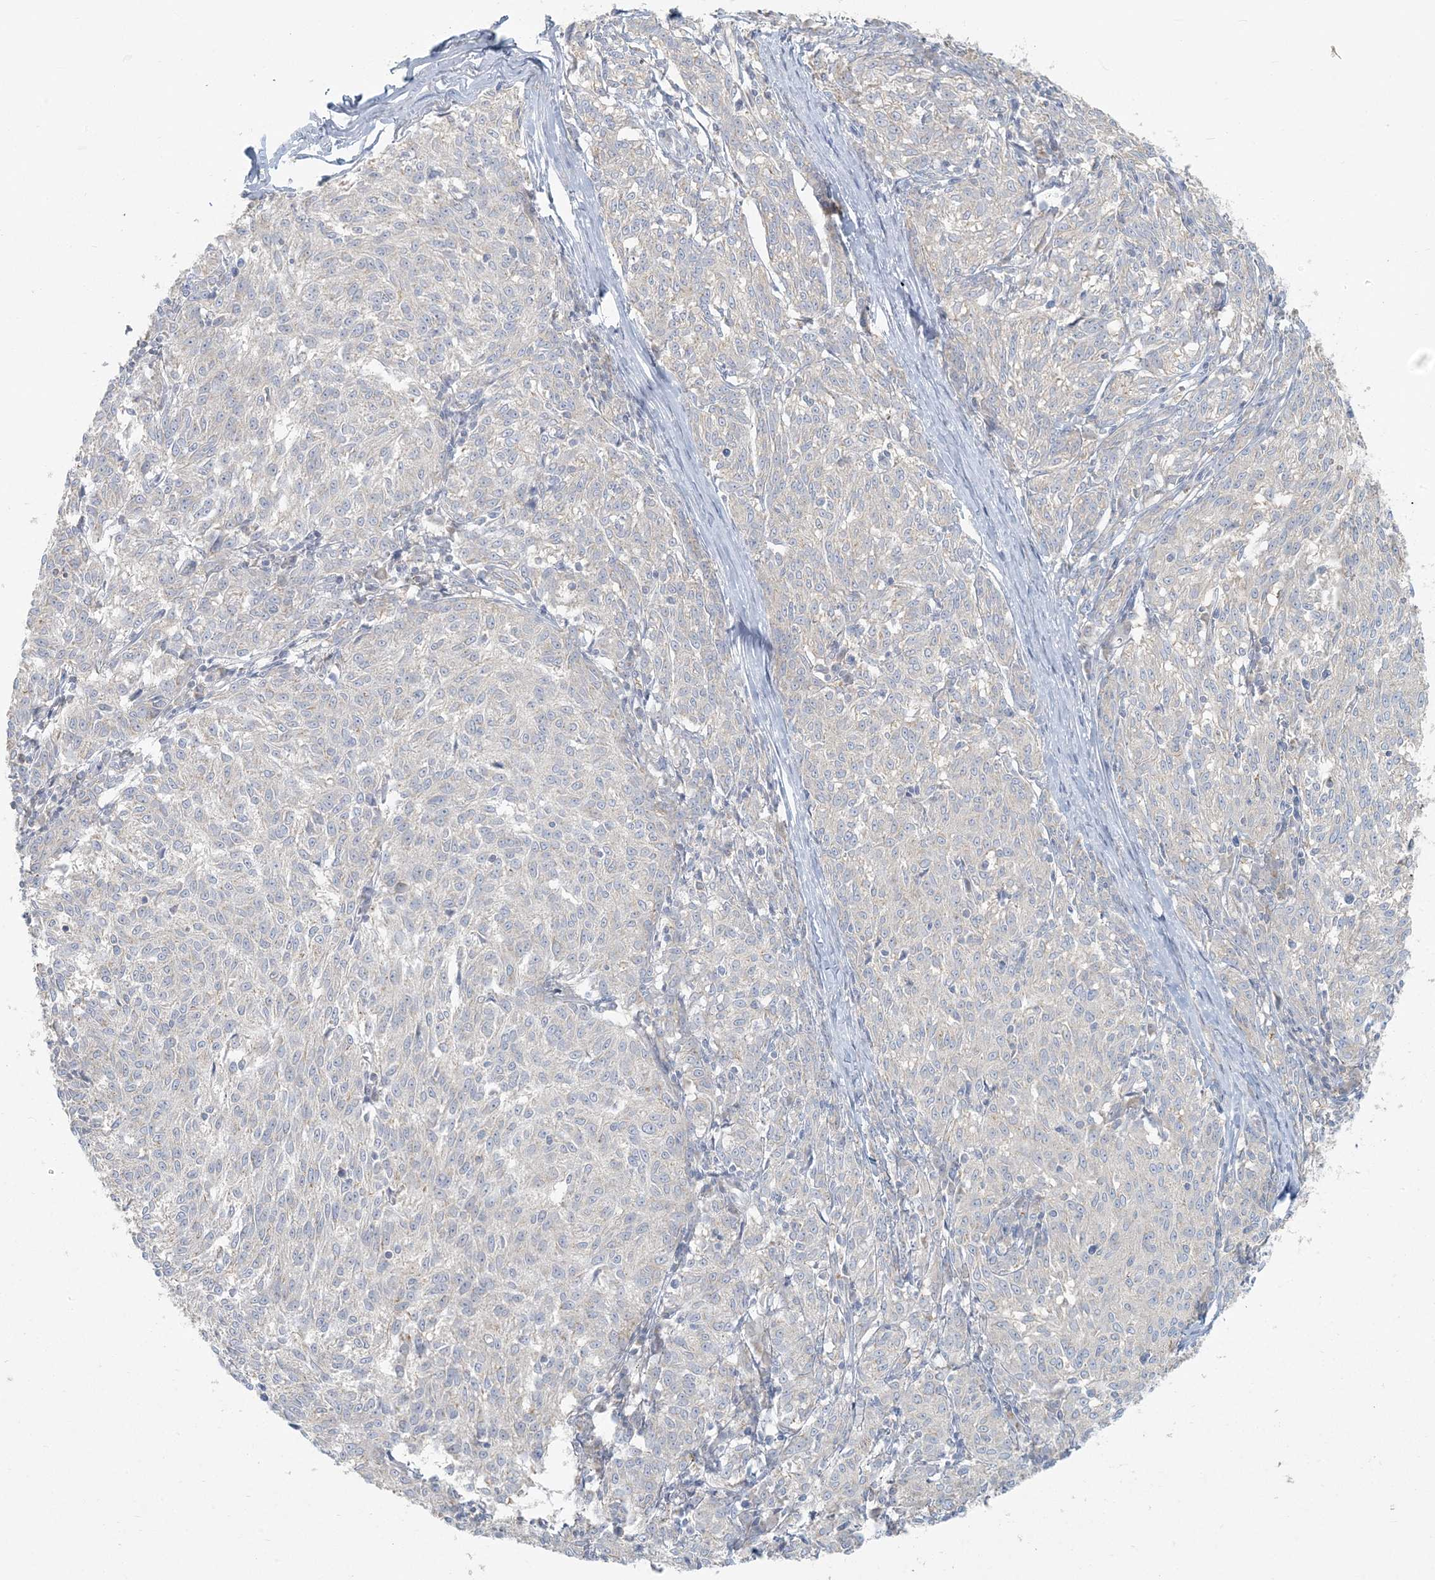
{"staining": {"intensity": "negative", "quantity": "none", "location": "none"}, "tissue": "melanoma", "cell_type": "Tumor cells", "image_type": "cancer", "snomed": [{"axis": "morphology", "description": "Malignant melanoma, NOS"}, {"axis": "topography", "description": "Skin"}], "caption": "IHC image of neoplastic tissue: malignant melanoma stained with DAB shows no significant protein staining in tumor cells.", "gene": "HACL1", "patient": {"sex": "female", "age": 72}}